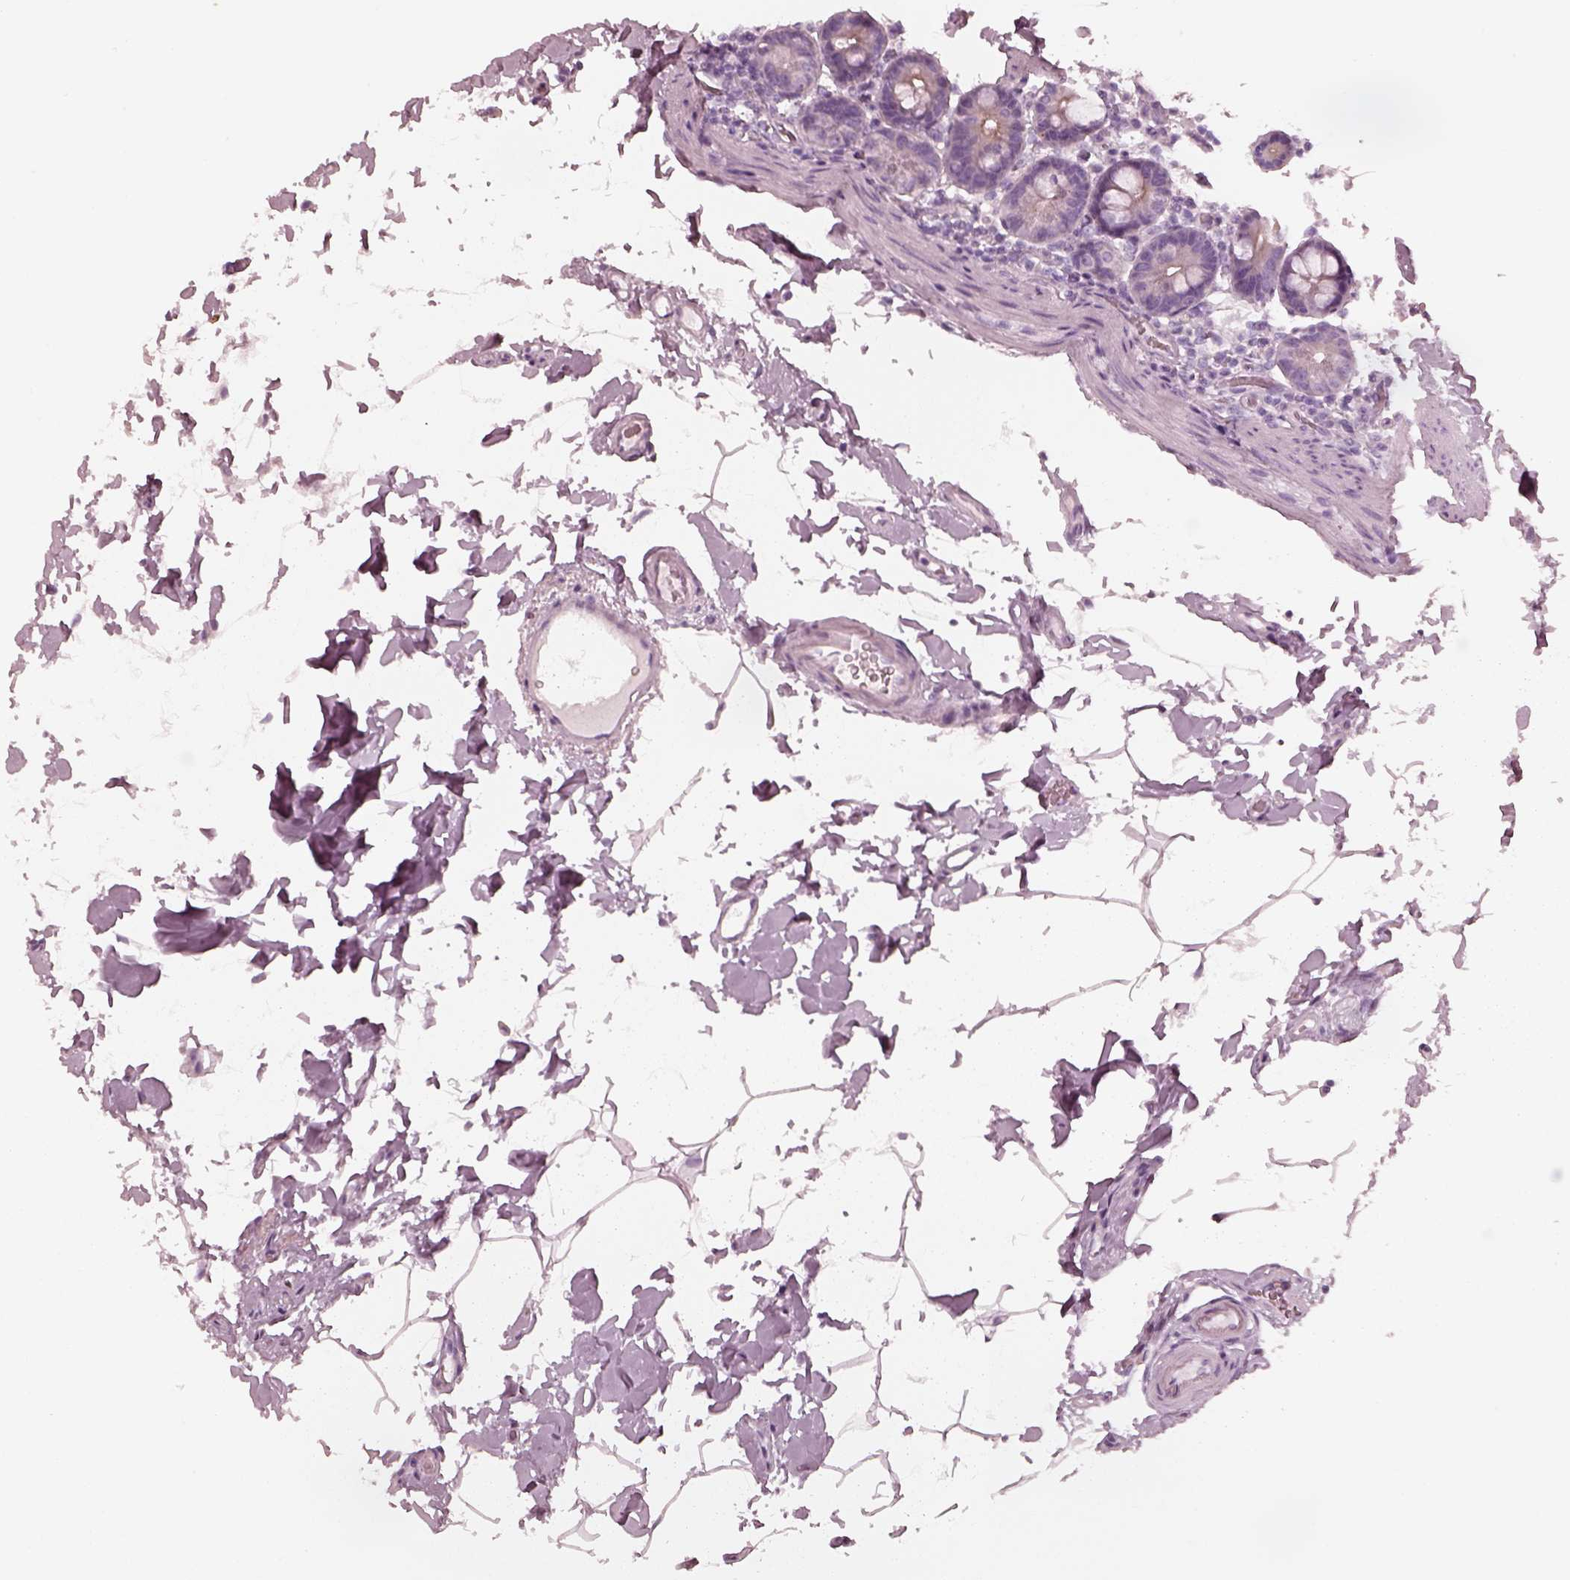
{"staining": {"intensity": "weak", "quantity": "<25%", "location": "cytoplasmic/membranous"}, "tissue": "duodenum", "cell_type": "Glandular cells", "image_type": "normal", "snomed": [{"axis": "morphology", "description": "Normal tissue, NOS"}, {"axis": "topography", "description": "Pancreas"}, {"axis": "topography", "description": "Duodenum"}], "caption": "IHC of normal human duodenum shows no expression in glandular cells. (Brightfield microscopy of DAB (3,3'-diaminobenzidine) immunohistochemistry (IHC) at high magnification).", "gene": "PON3", "patient": {"sex": "male", "age": 59}}